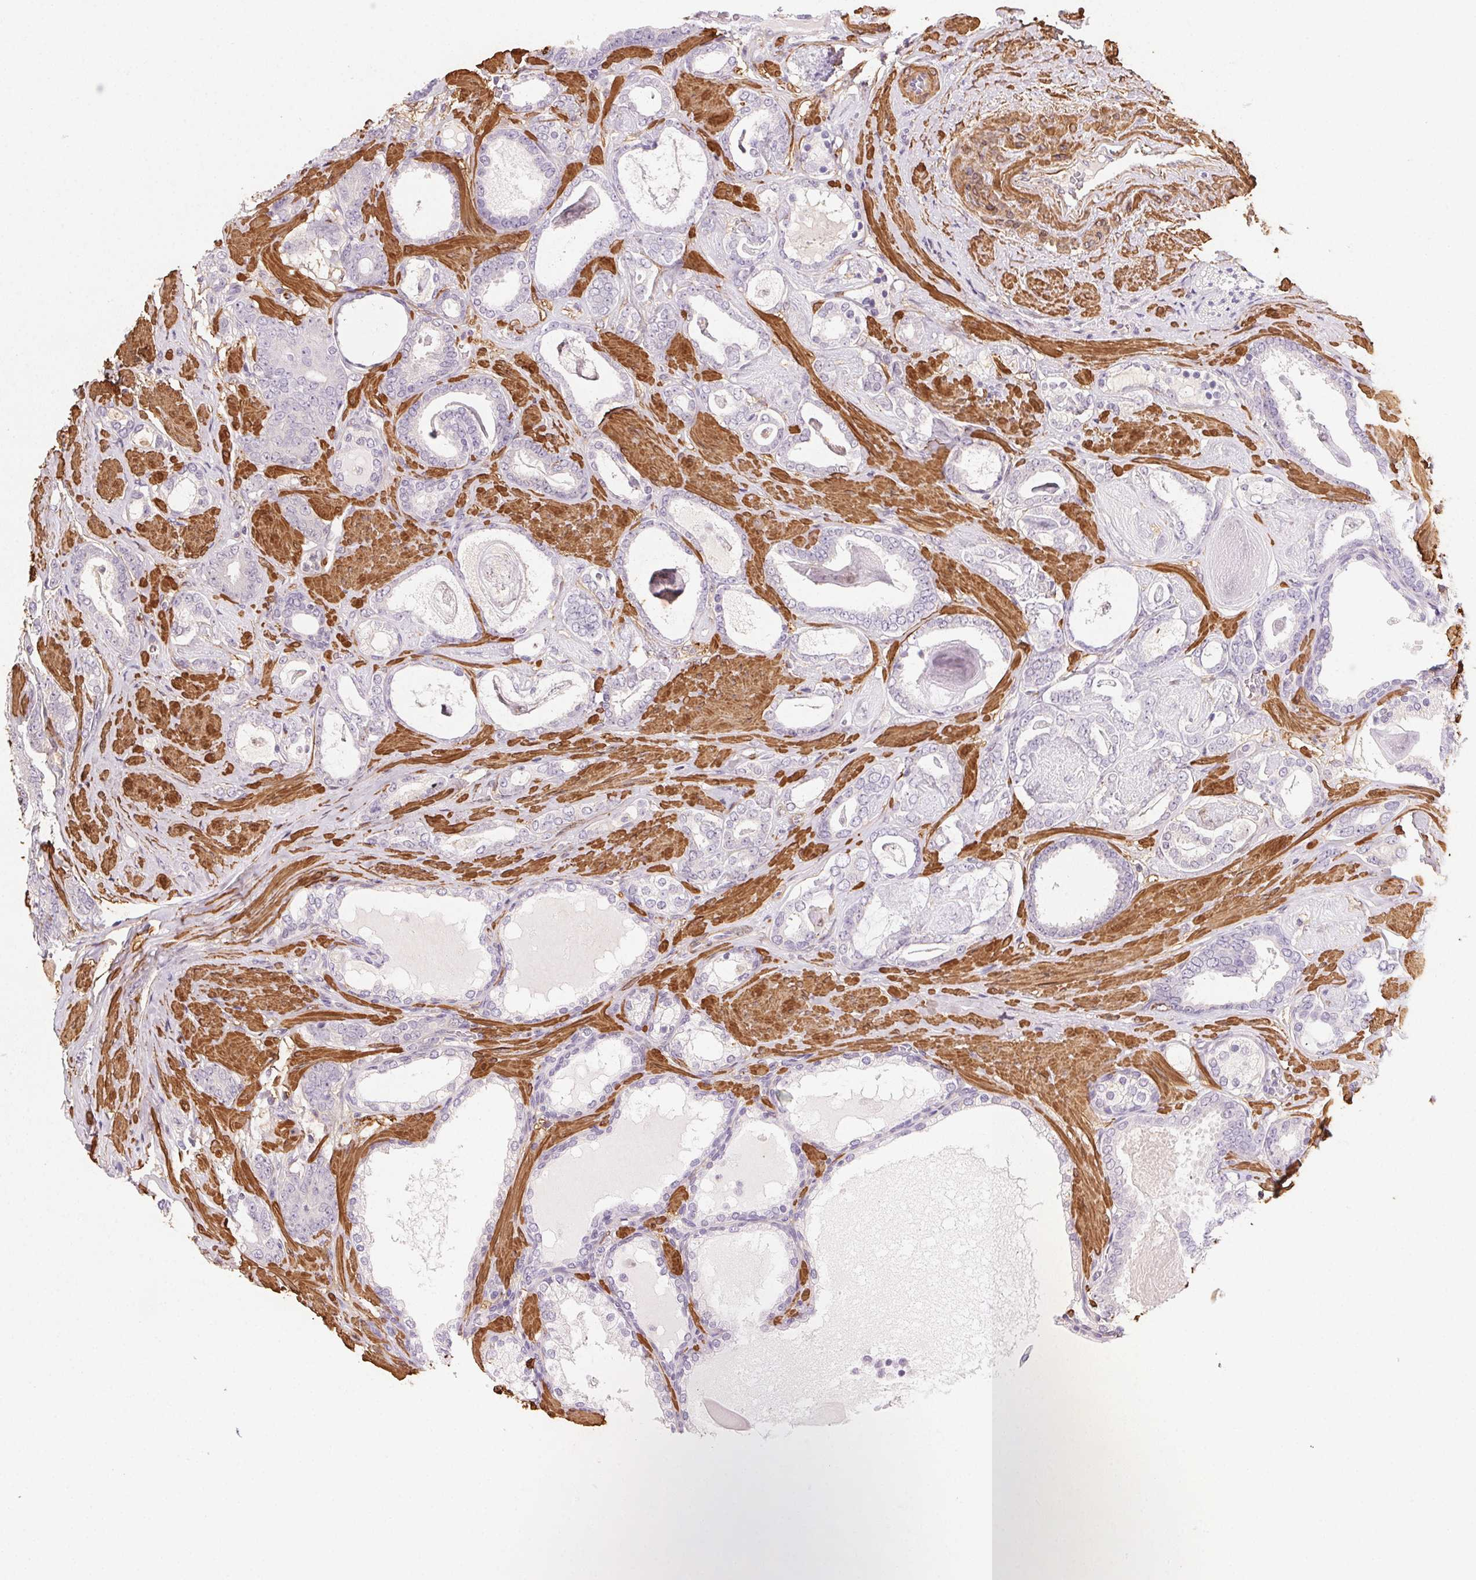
{"staining": {"intensity": "negative", "quantity": "none", "location": "none"}, "tissue": "prostate cancer", "cell_type": "Tumor cells", "image_type": "cancer", "snomed": [{"axis": "morphology", "description": "Adenocarcinoma, High grade"}, {"axis": "topography", "description": "Prostate"}], "caption": "This is an IHC micrograph of prostate cancer. There is no positivity in tumor cells.", "gene": "GPX8", "patient": {"sex": "male", "age": 63}}